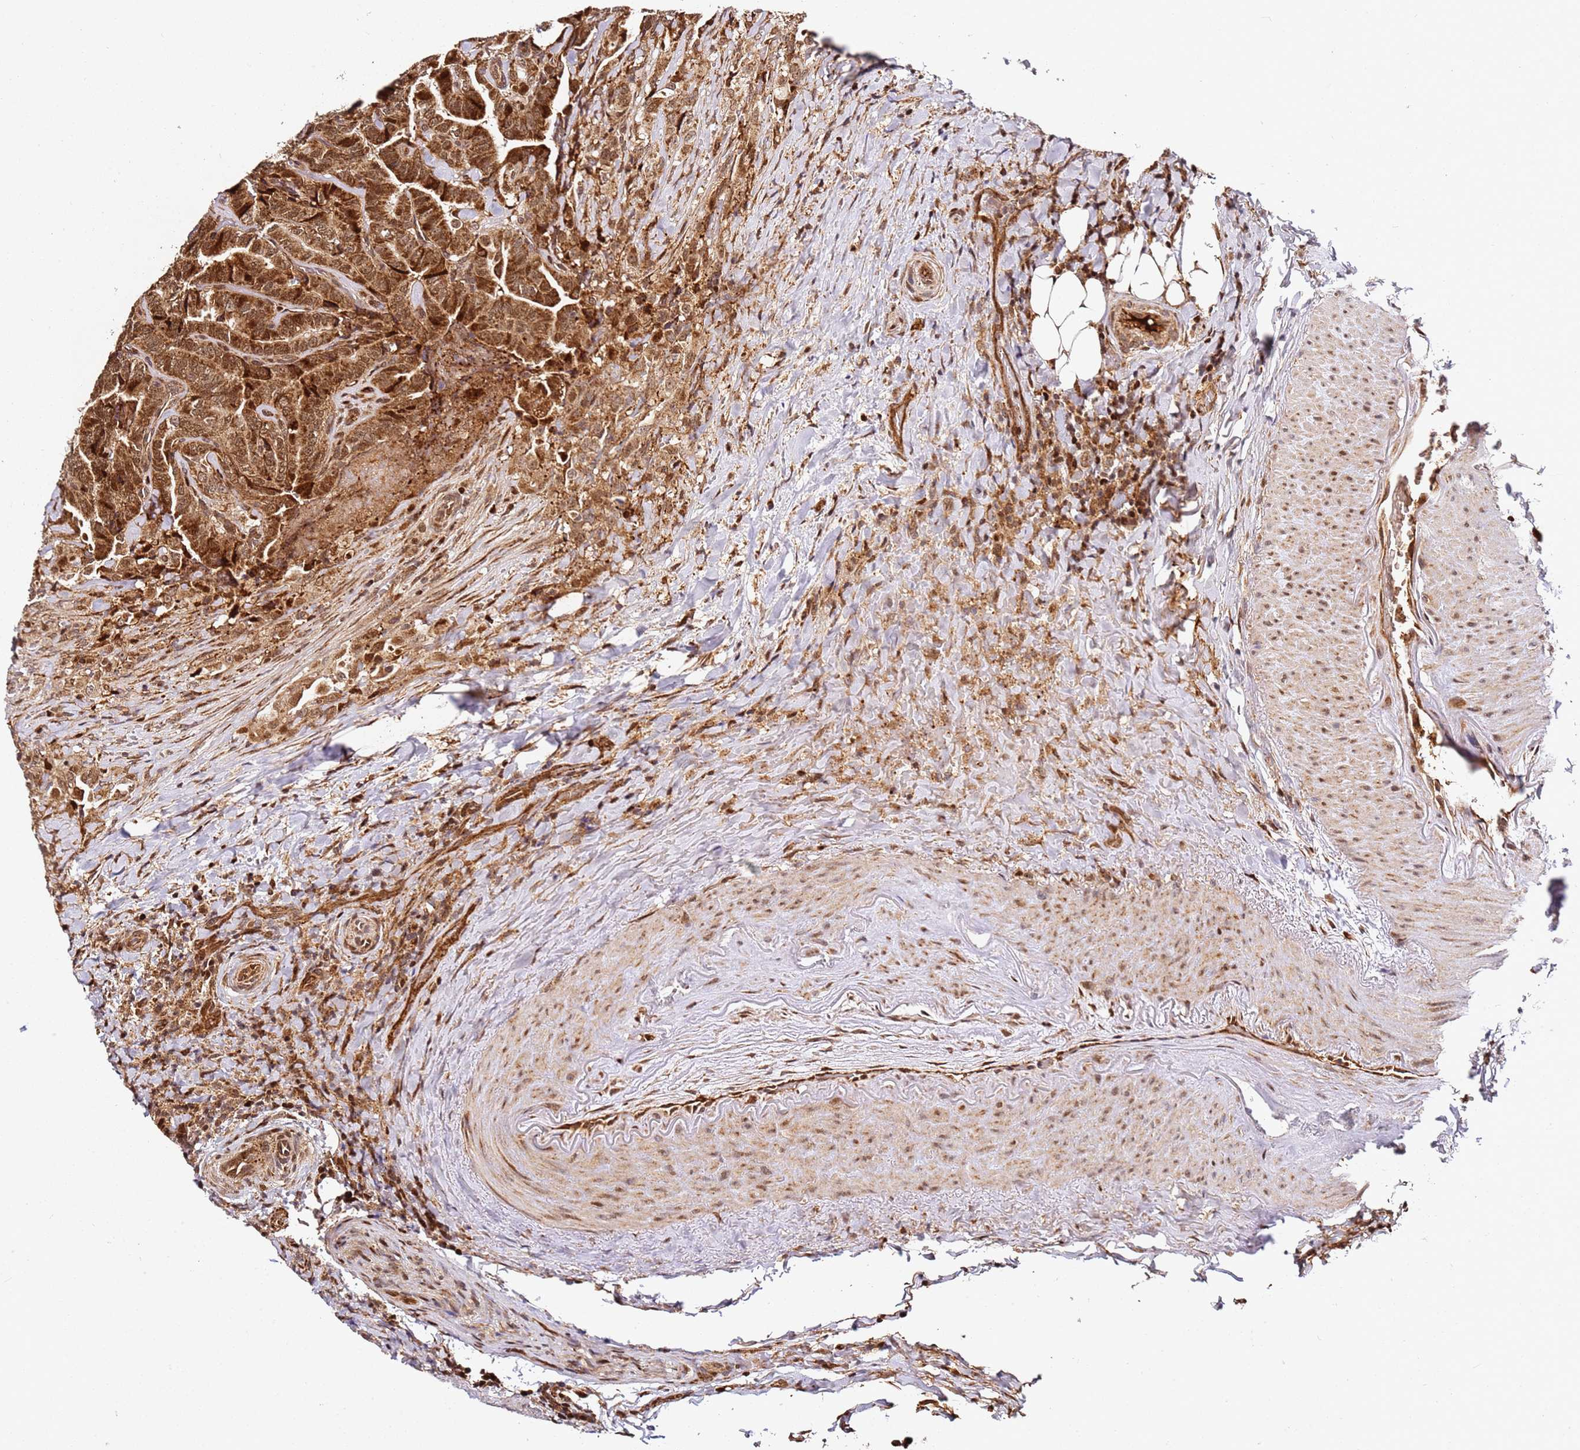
{"staining": {"intensity": "strong", "quantity": ">75%", "location": "cytoplasmic/membranous,nuclear"}, "tissue": "thyroid cancer", "cell_type": "Tumor cells", "image_type": "cancer", "snomed": [{"axis": "morphology", "description": "Papillary adenocarcinoma, NOS"}, {"axis": "topography", "description": "Thyroid gland"}], "caption": "Human thyroid papillary adenocarcinoma stained for a protein (brown) reveals strong cytoplasmic/membranous and nuclear positive positivity in approximately >75% of tumor cells.", "gene": "SMOX", "patient": {"sex": "male", "age": 61}}